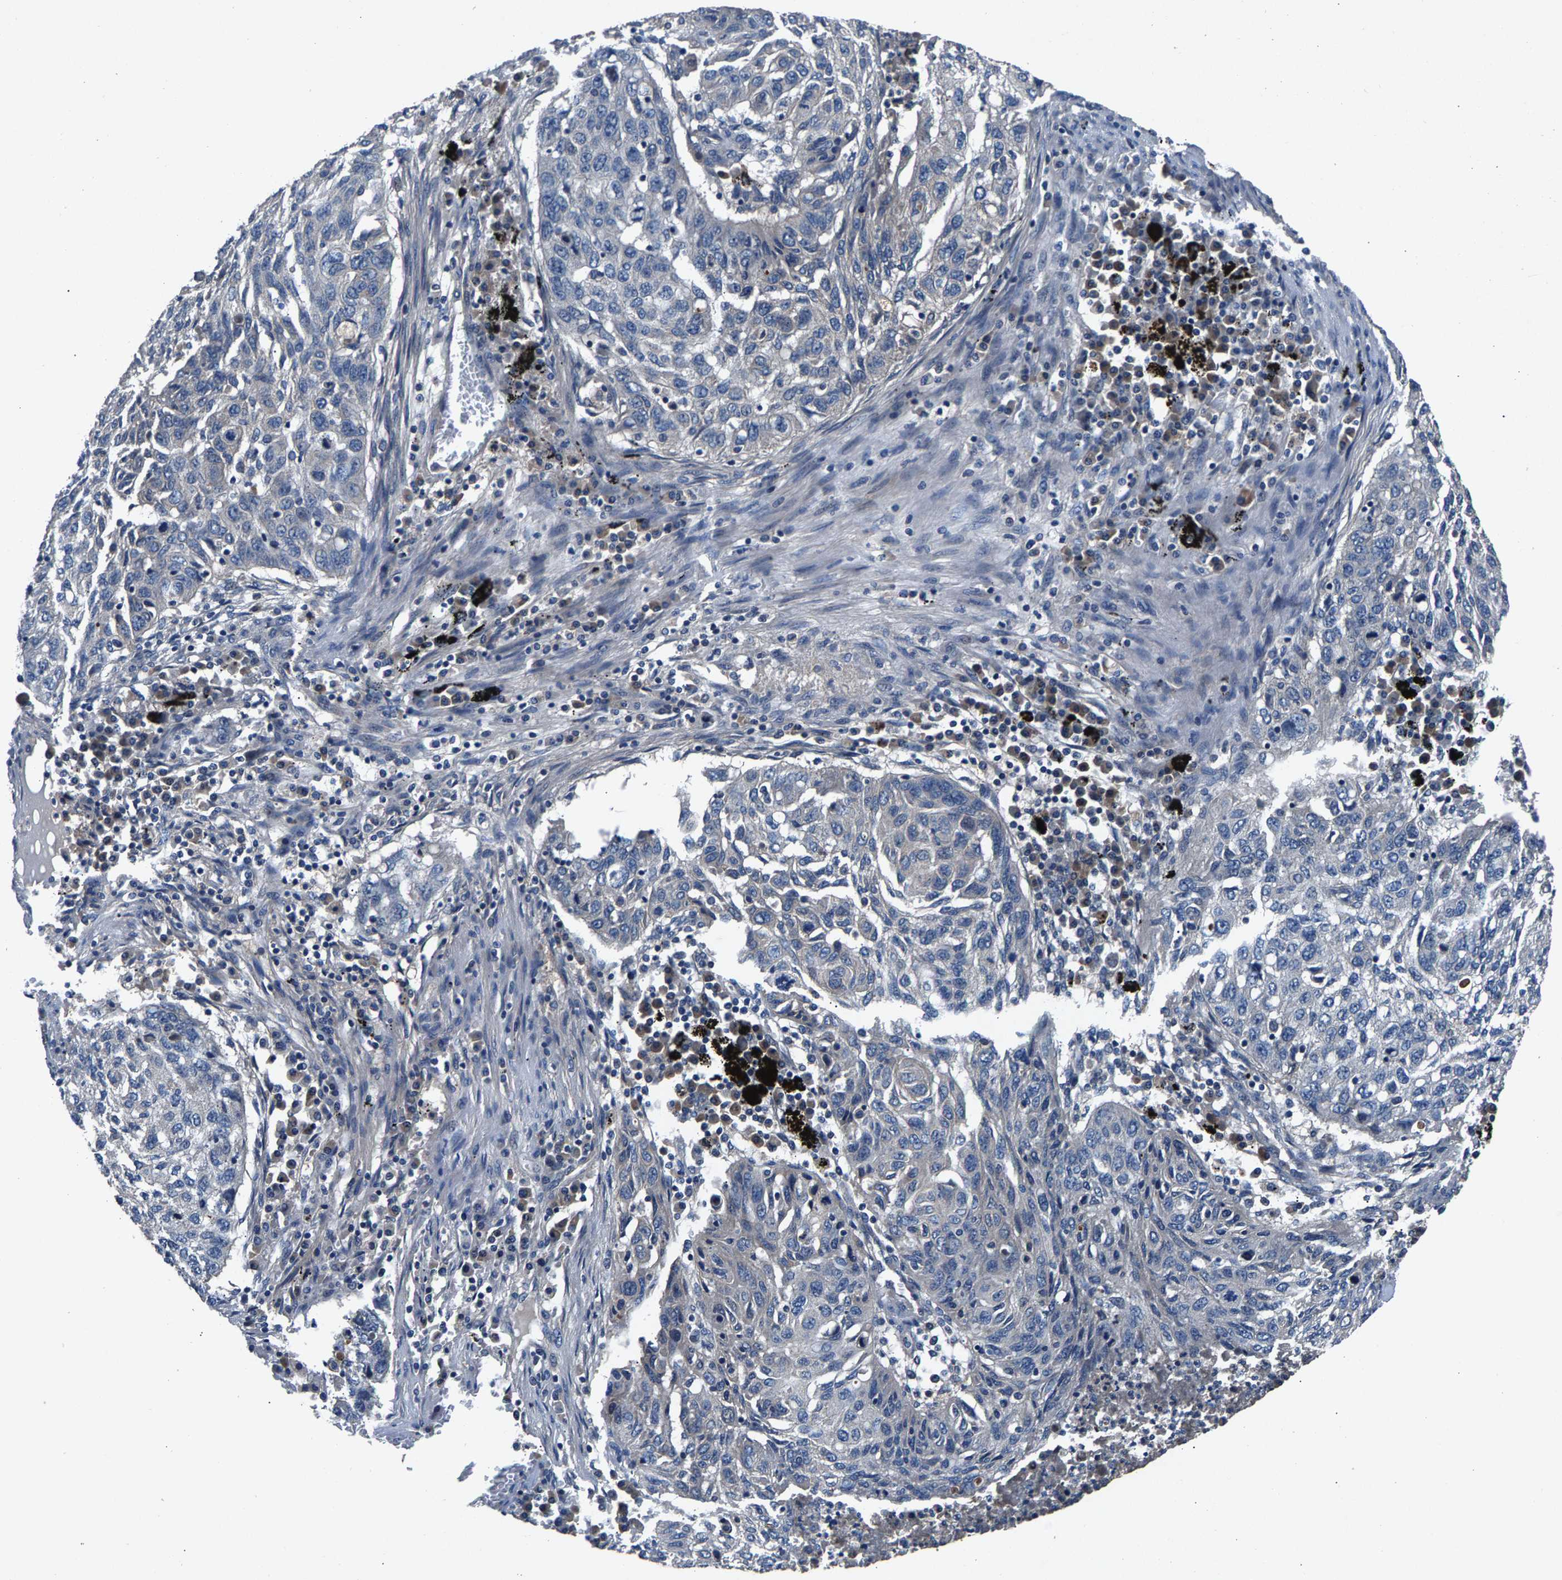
{"staining": {"intensity": "negative", "quantity": "none", "location": "none"}, "tissue": "lung cancer", "cell_type": "Tumor cells", "image_type": "cancer", "snomed": [{"axis": "morphology", "description": "Squamous cell carcinoma, NOS"}, {"axis": "topography", "description": "Lung"}], "caption": "Immunohistochemistry (IHC) of squamous cell carcinoma (lung) exhibits no staining in tumor cells.", "gene": "PRXL2C", "patient": {"sex": "female", "age": 63}}